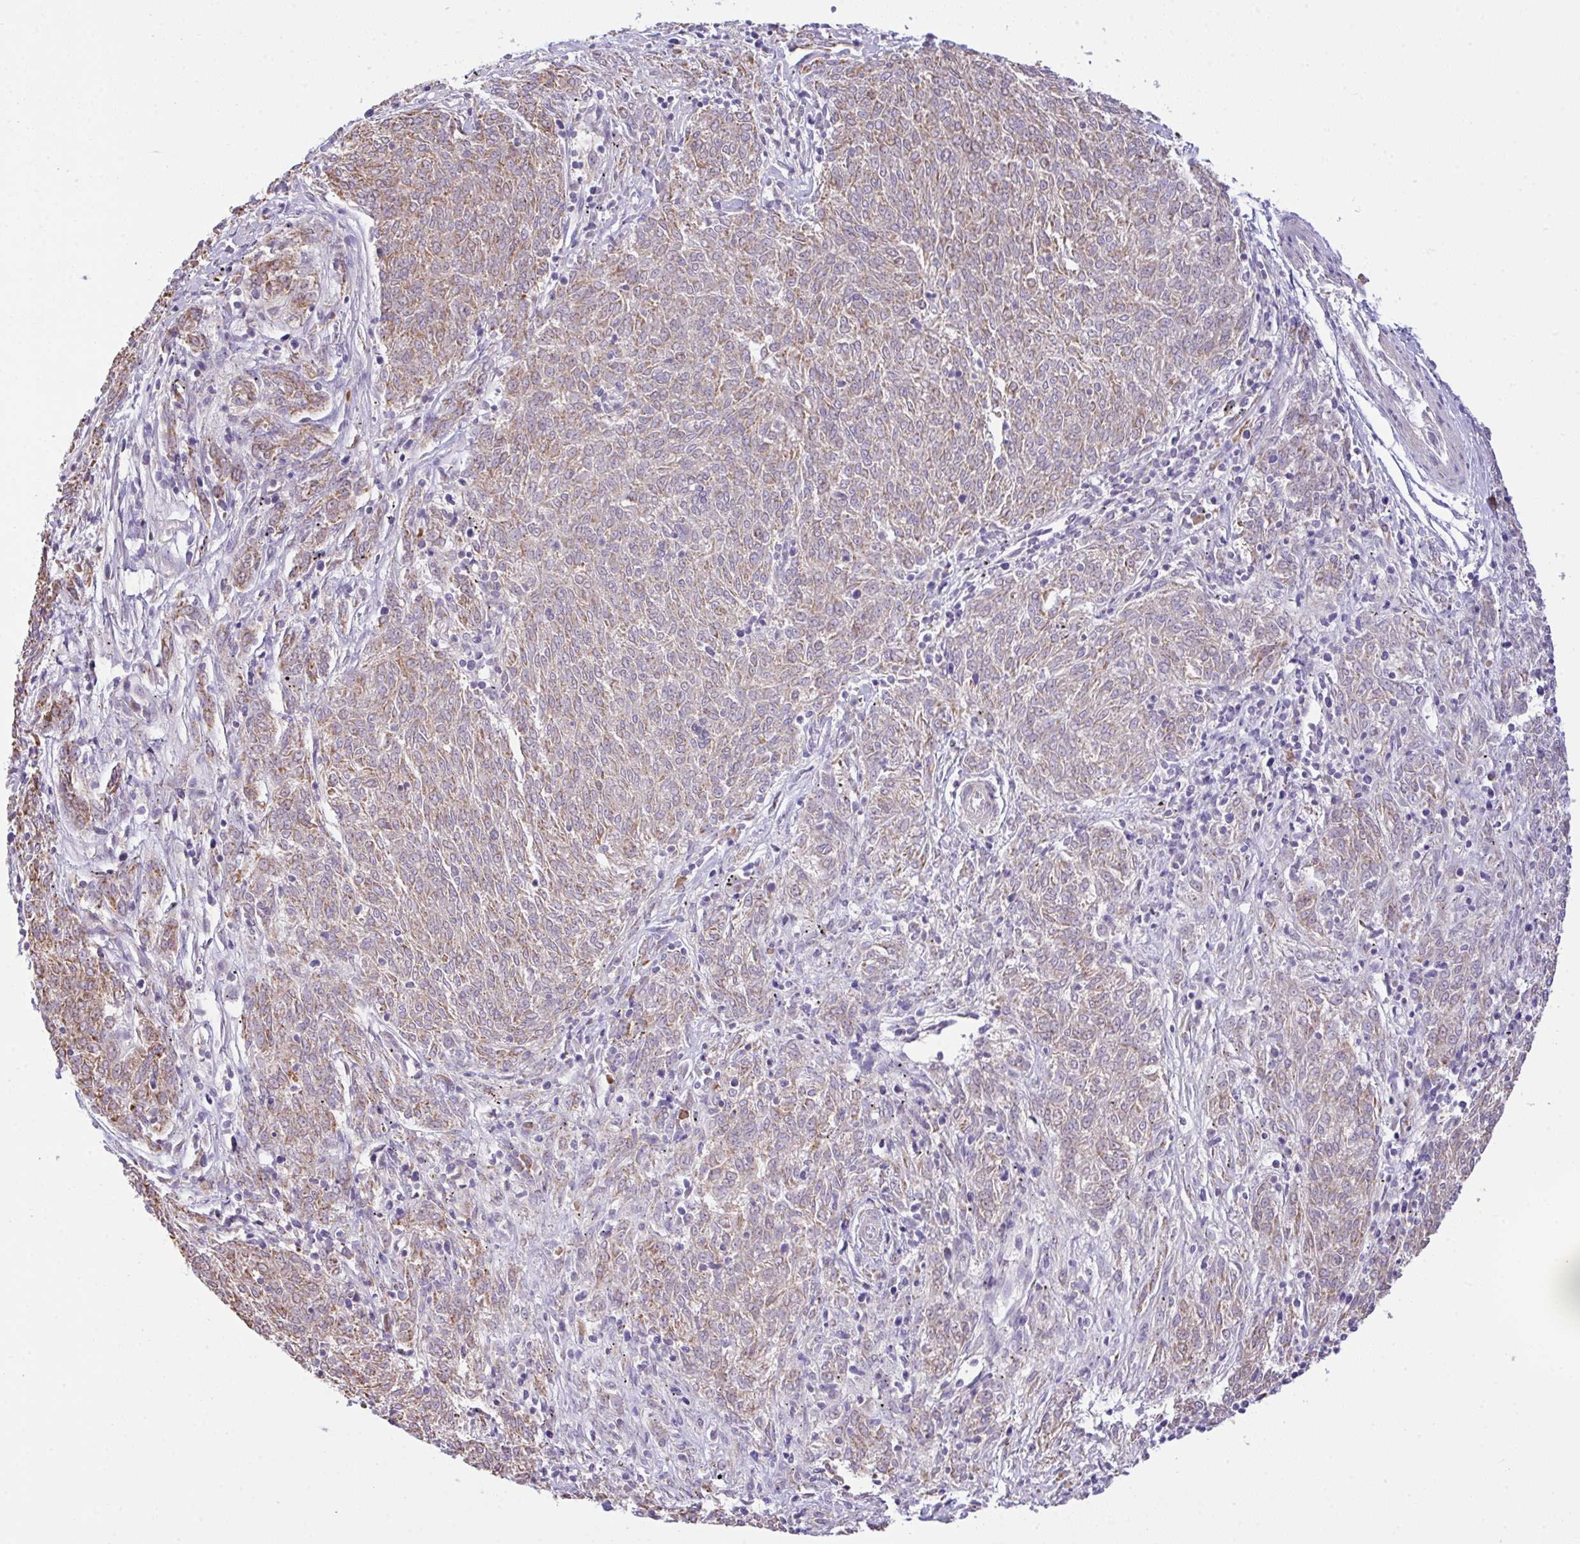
{"staining": {"intensity": "weak", "quantity": ">75%", "location": "cytoplasmic/membranous"}, "tissue": "melanoma", "cell_type": "Tumor cells", "image_type": "cancer", "snomed": [{"axis": "morphology", "description": "Malignant melanoma, NOS"}, {"axis": "topography", "description": "Skin"}], "caption": "Melanoma was stained to show a protein in brown. There is low levels of weak cytoplasmic/membranous positivity in approximately >75% of tumor cells. The protein of interest is shown in brown color, while the nuclei are stained blue.", "gene": "CHDH", "patient": {"sex": "female", "age": 72}}